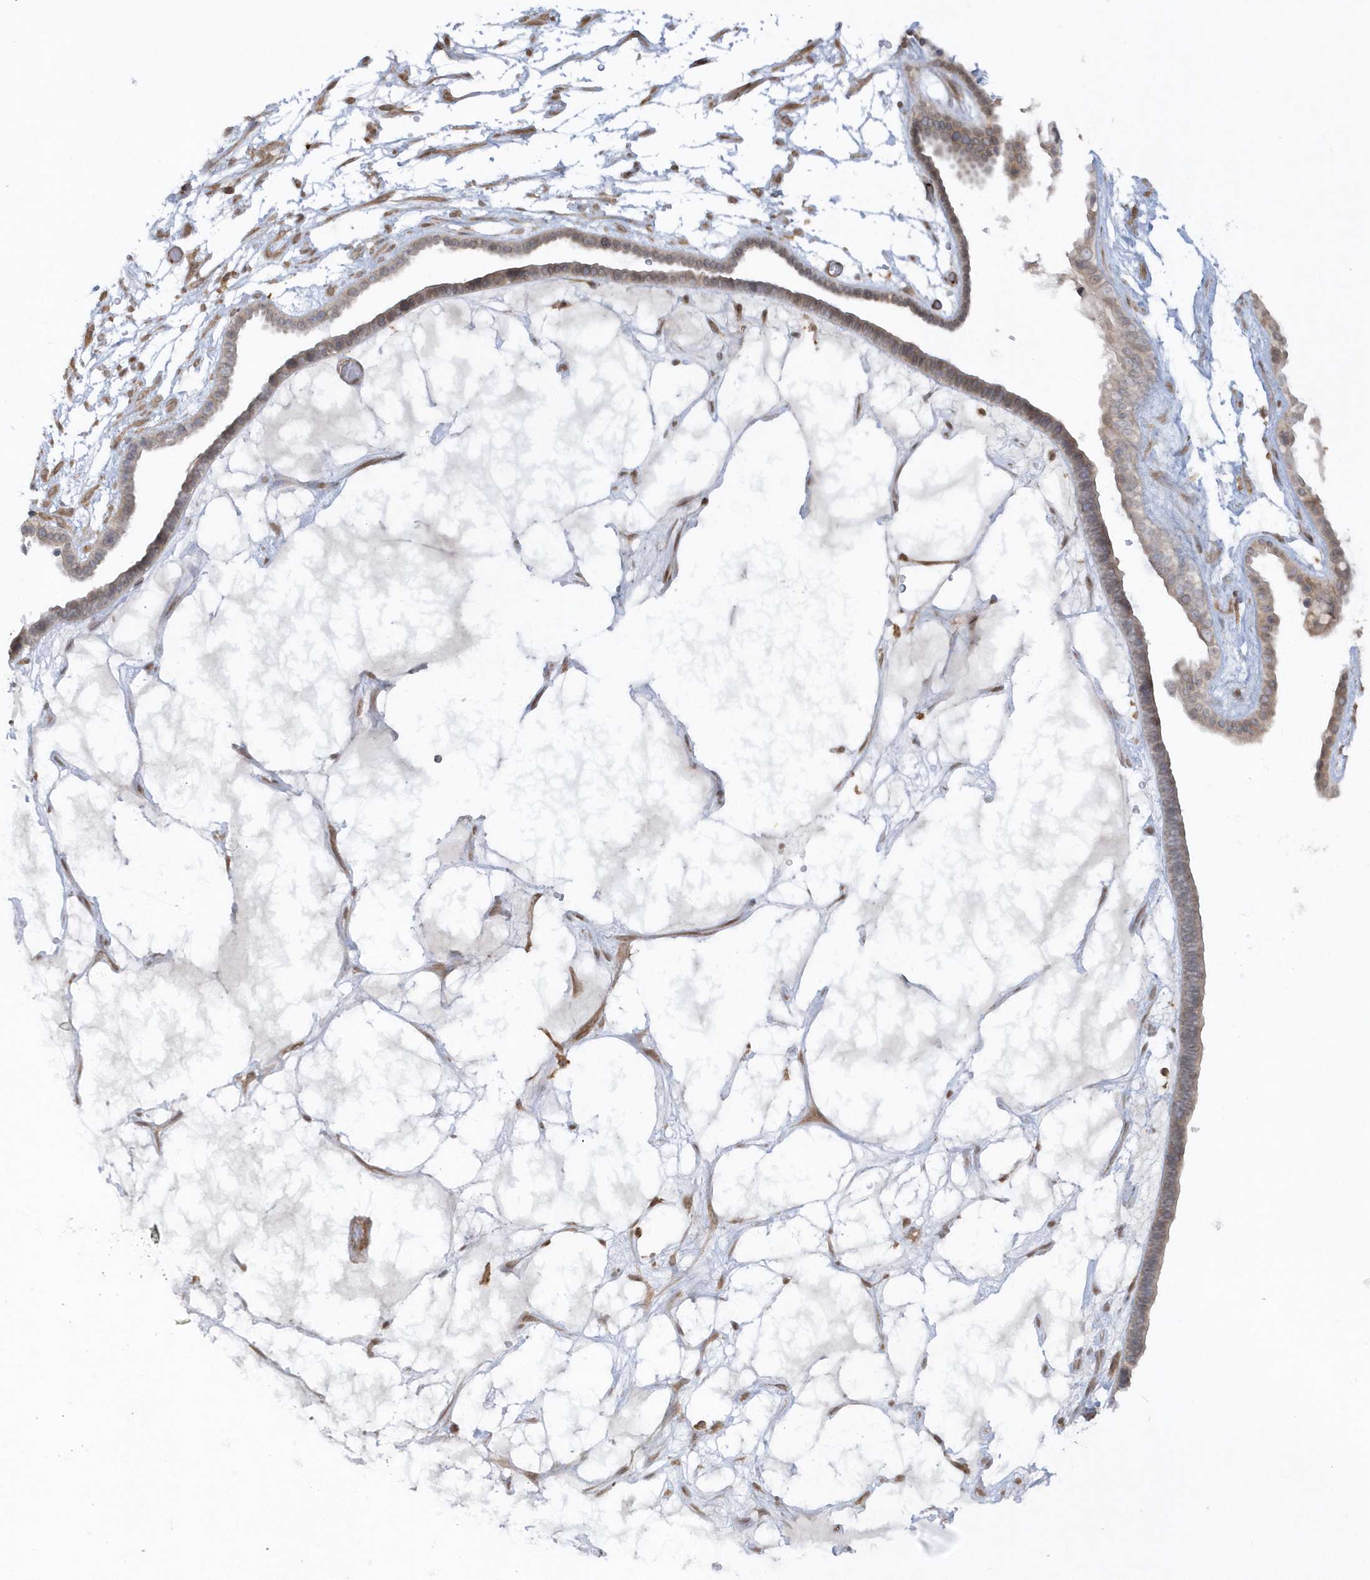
{"staining": {"intensity": "weak", "quantity": ">75%", "location": "cytoplasmic/membranous"}, "tissue": "ovarian cancer", "cell_type": "Tumor cells", "image_type": "cancer", "snomed": [{"axis": "morphology", "description": "Cystadenocarcinoma, serous, NOS"}, {"axis": "topography", "description": "Ovary"}], "caption": "Protein positivity by IHC reveals weak cytoplasmic/membranous staining in about >75% of tumor cells in serous cystadenocarcinoma (ovarian).", "gene": "BSN", "patient": {"sex": "female", "age": 56}}